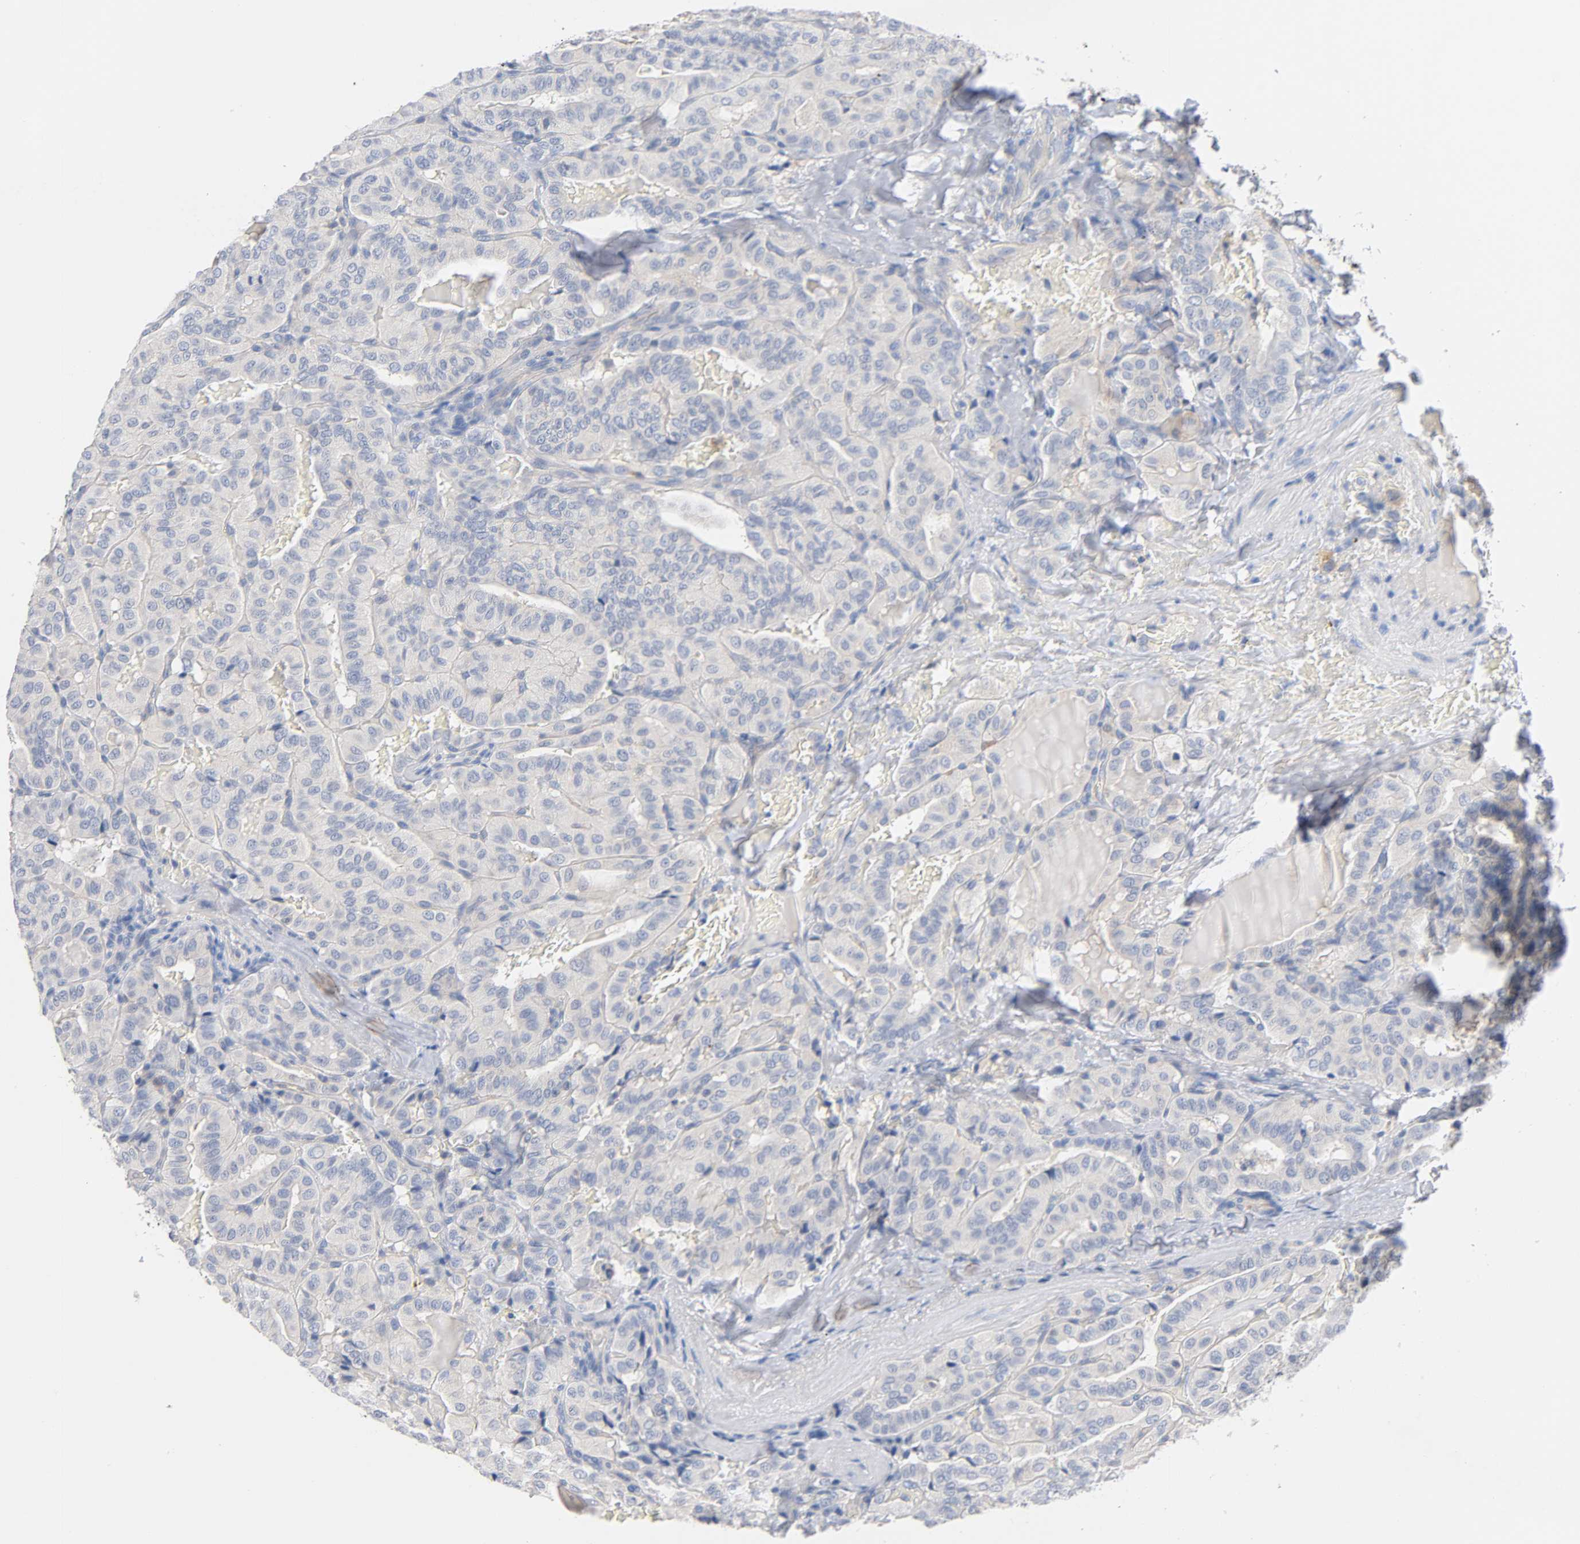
{"staining": {"intensity": "negative", "quantity": "none", "location": "none"}, "tissue": "thyroid cancer", "cell_type": "Tumor cells", "image_type": "cancer", "snomed": [{"axis": "morphology", "description": "Papillary adenocarcinoma, NOS"}, {"axis": "topography", "description": "Thyroid gland"}], "caption": "An image of human thyroid cancer is negative for staining in tumor cells.", "gene": "MALT1", "patient": {"sex": "male", "age": 77}}